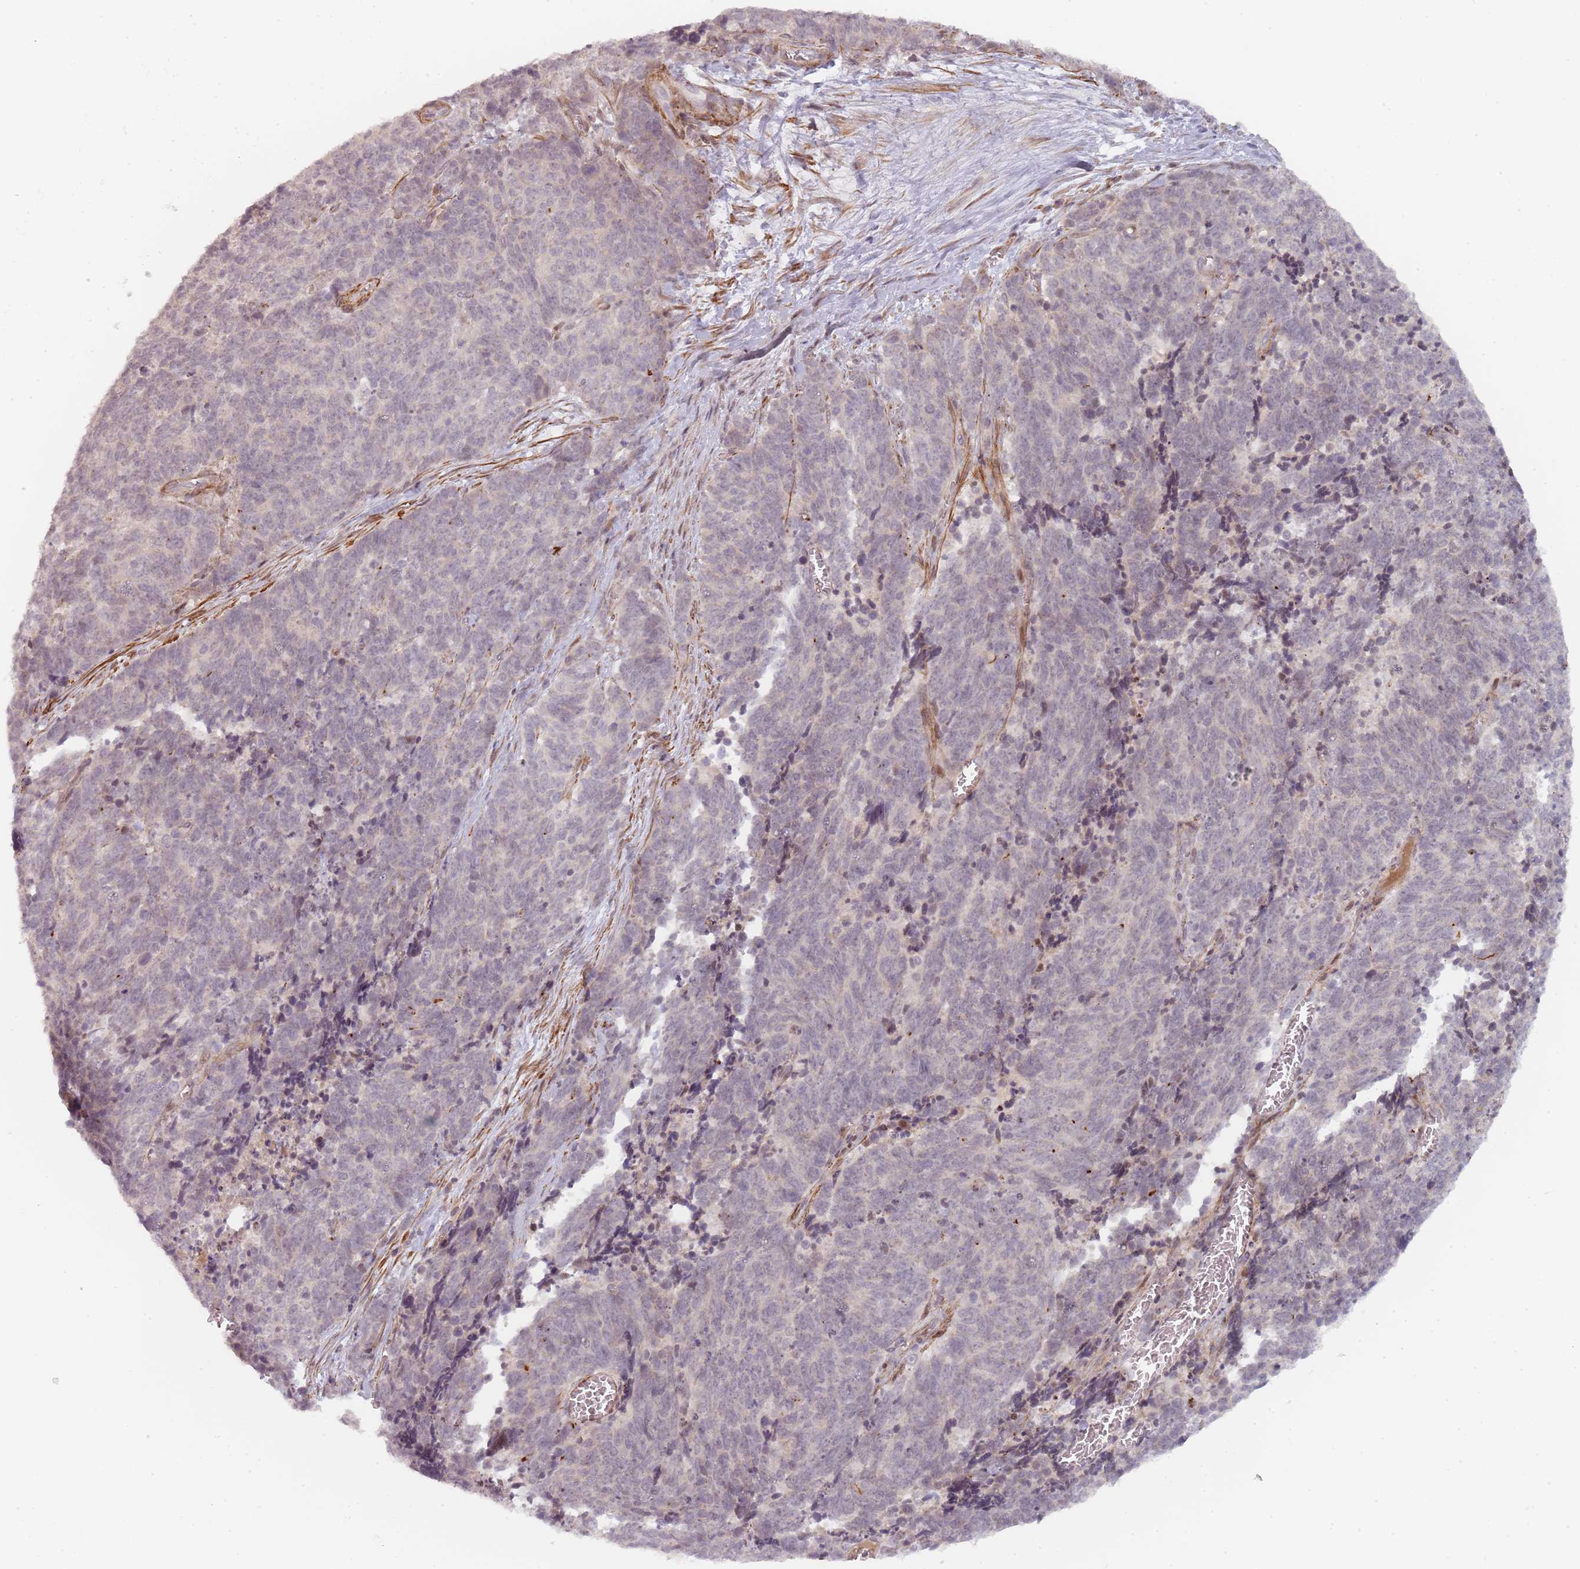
{"staining": {"intensity": "negative", "quantity": "none", "location": "none"}, "tissue": "cervical cancer", "cell_type": "Tumor cells", "image_type": "cancer", "snomed": [{"axis": "morphology", "description": "Squamous cell carcinoma, NOS"}, {"axis": "topography", "description": "Cervix"}], "caption": "A photomicrograph of cervical squamous cell carcinoma stained for a protein shows no brown staining in tumor cells.", "gene": "RPS6KA2", "patient": {"sex": "female", "age": 29}}